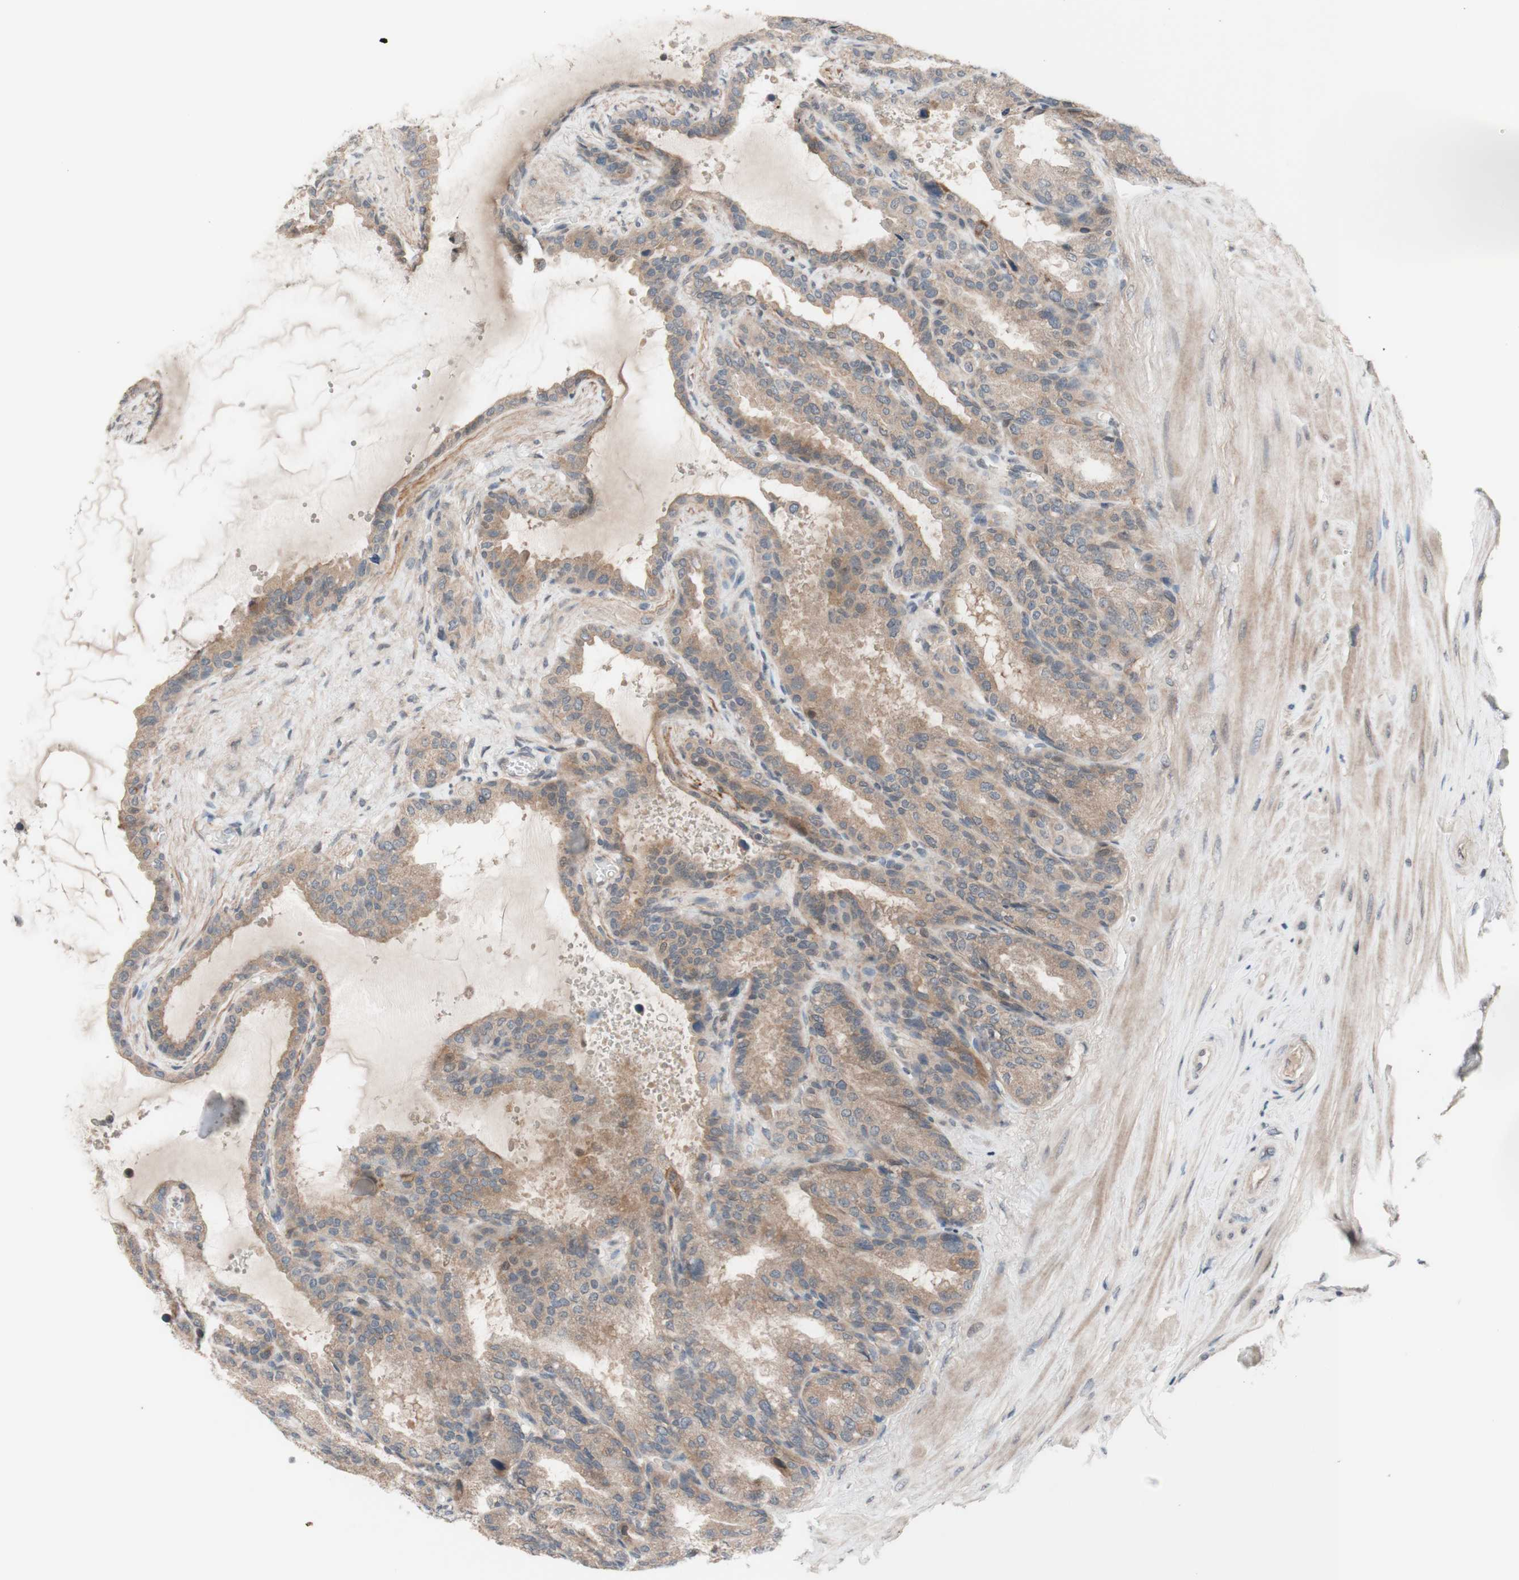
{"staining": {"intensity": "moderate", "quantity": ">75%", "location": "cytoplasmic/membranous"}, "tissue": "seminal vesicle", "cell_type": "Glandular cells", "image_type": "normal", "snomed": [{"axis": "morphology", "description": "Normal tissue, NOS"}, {"axis": "topography", "description": "Seminal veicle"}], "caption": "Immunohistochemical staining of normal human seminal vesicle shows medium levels of moderate cytoplasmic/membranous positivity in approximately >75% of glandular cells.", "gene": "CD55", "patient": {"sex": "male", "age": 46}}